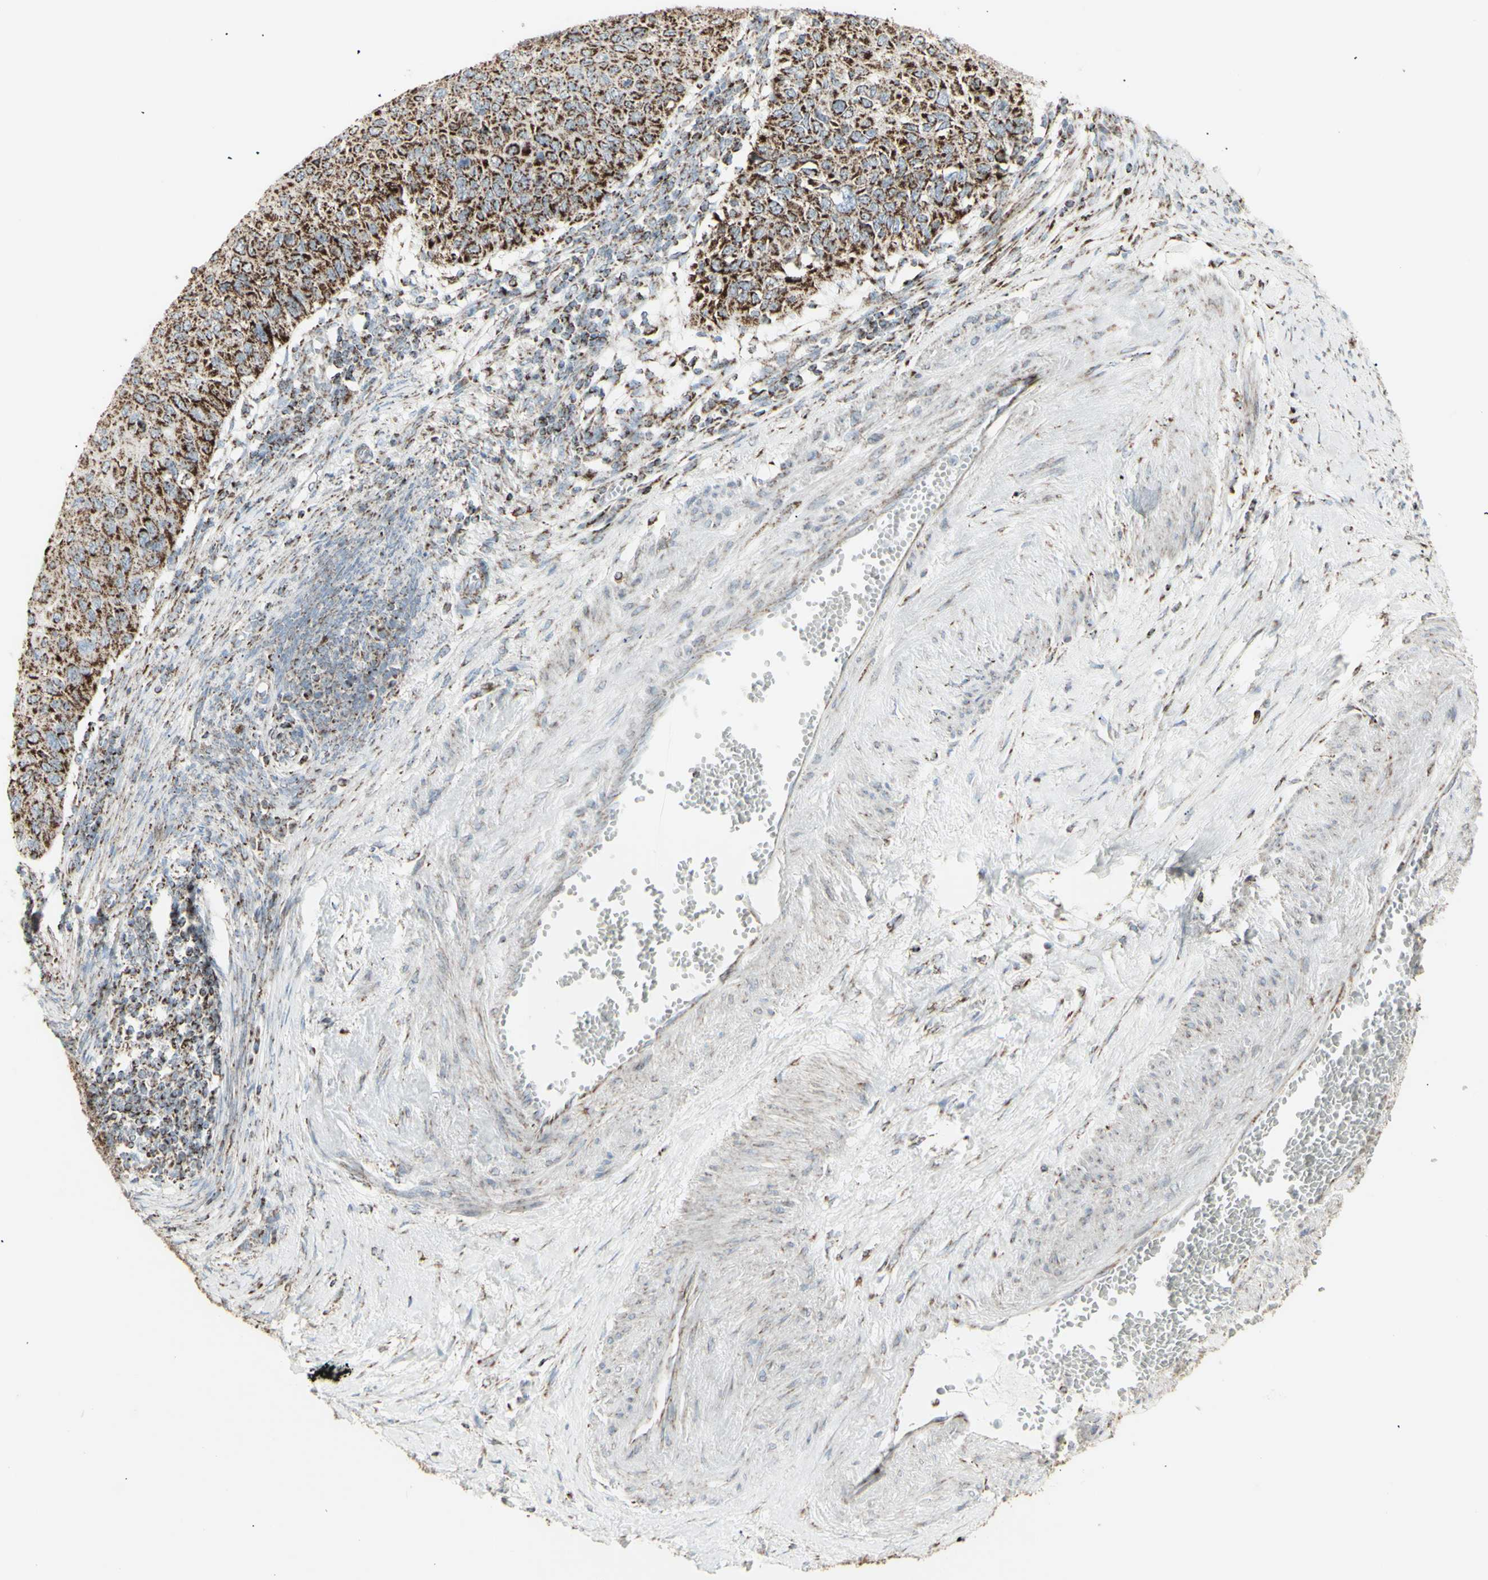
{"staining": {"intensity": "strong", "quantity": ">75%", "location": "cytoplasmic/membranous"}, "tissue": "cervical cancer", "cell_type": "Tumor cells", "image_type": "cancer", "snomed": [{"axis": "morphology", "description": "Squamous cell carcinoma, NOS"}, {"axis": "topography", "description": "Cervix"}], "caption": "Immunohistochemical staining of human squamous cell carcinoma (cervical) exhibits high levels of strong cytoplasmic/membranous expression in approximately >75% of tumor cells.", "gene": "PLGRKT", "patient": {"sex": "female", "age": 70}}